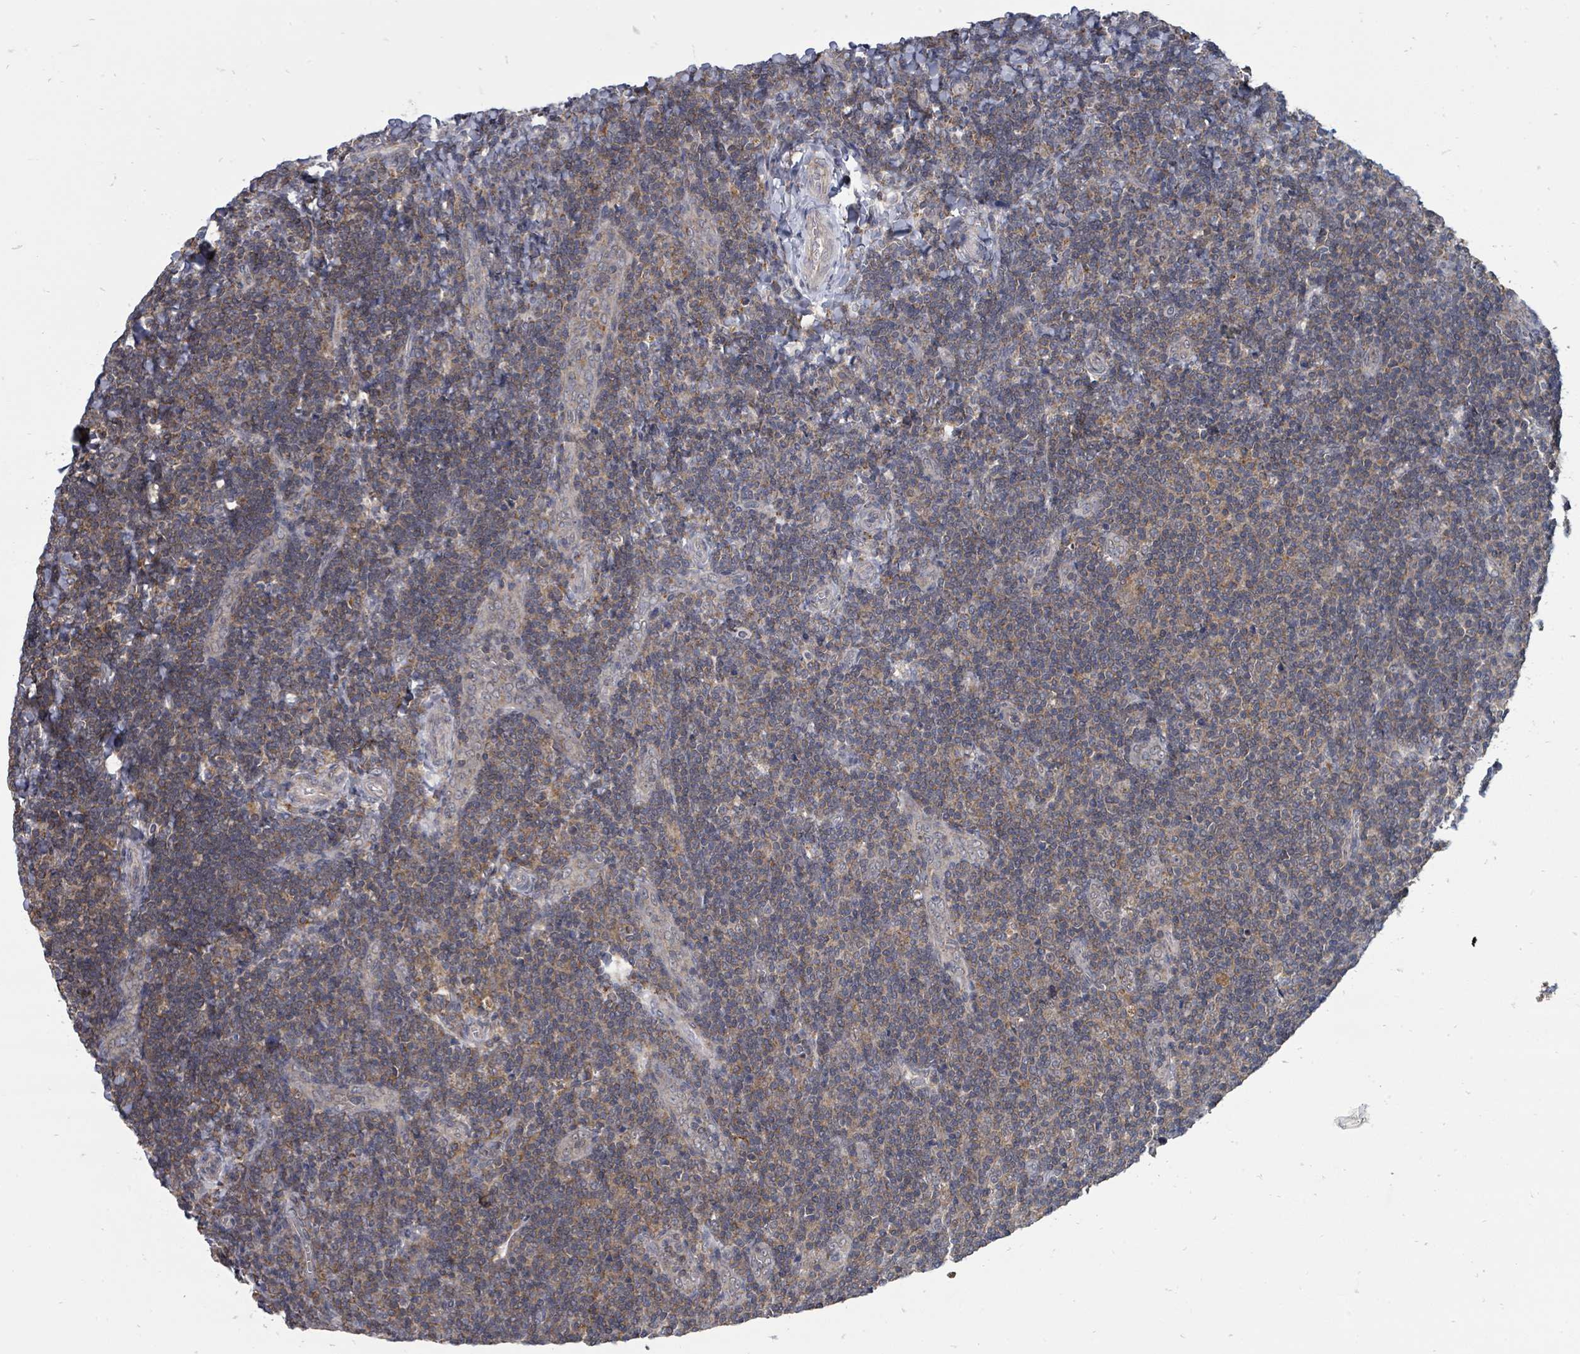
{"staining": {"intensity": "weak", "quantity": "<25%", "location": "cytoplasmic/membranous"}, "tissue": "tonsil", "cell_type": "Germinal center cells", "image_type": "normal", "snomed": [{"axis": "morphology", "description": "Normal tissue, NOS"}, {"axis": "topography", "description": "Tonsil"}], "caption": "Germinal center cells are negative for brown protein staining in normal tonsil. (DAB IHC visualized using brightfield microscopy, high magnification).", "gene": "MAGOHB", "patient": {"sex": "male", "age": 17}}